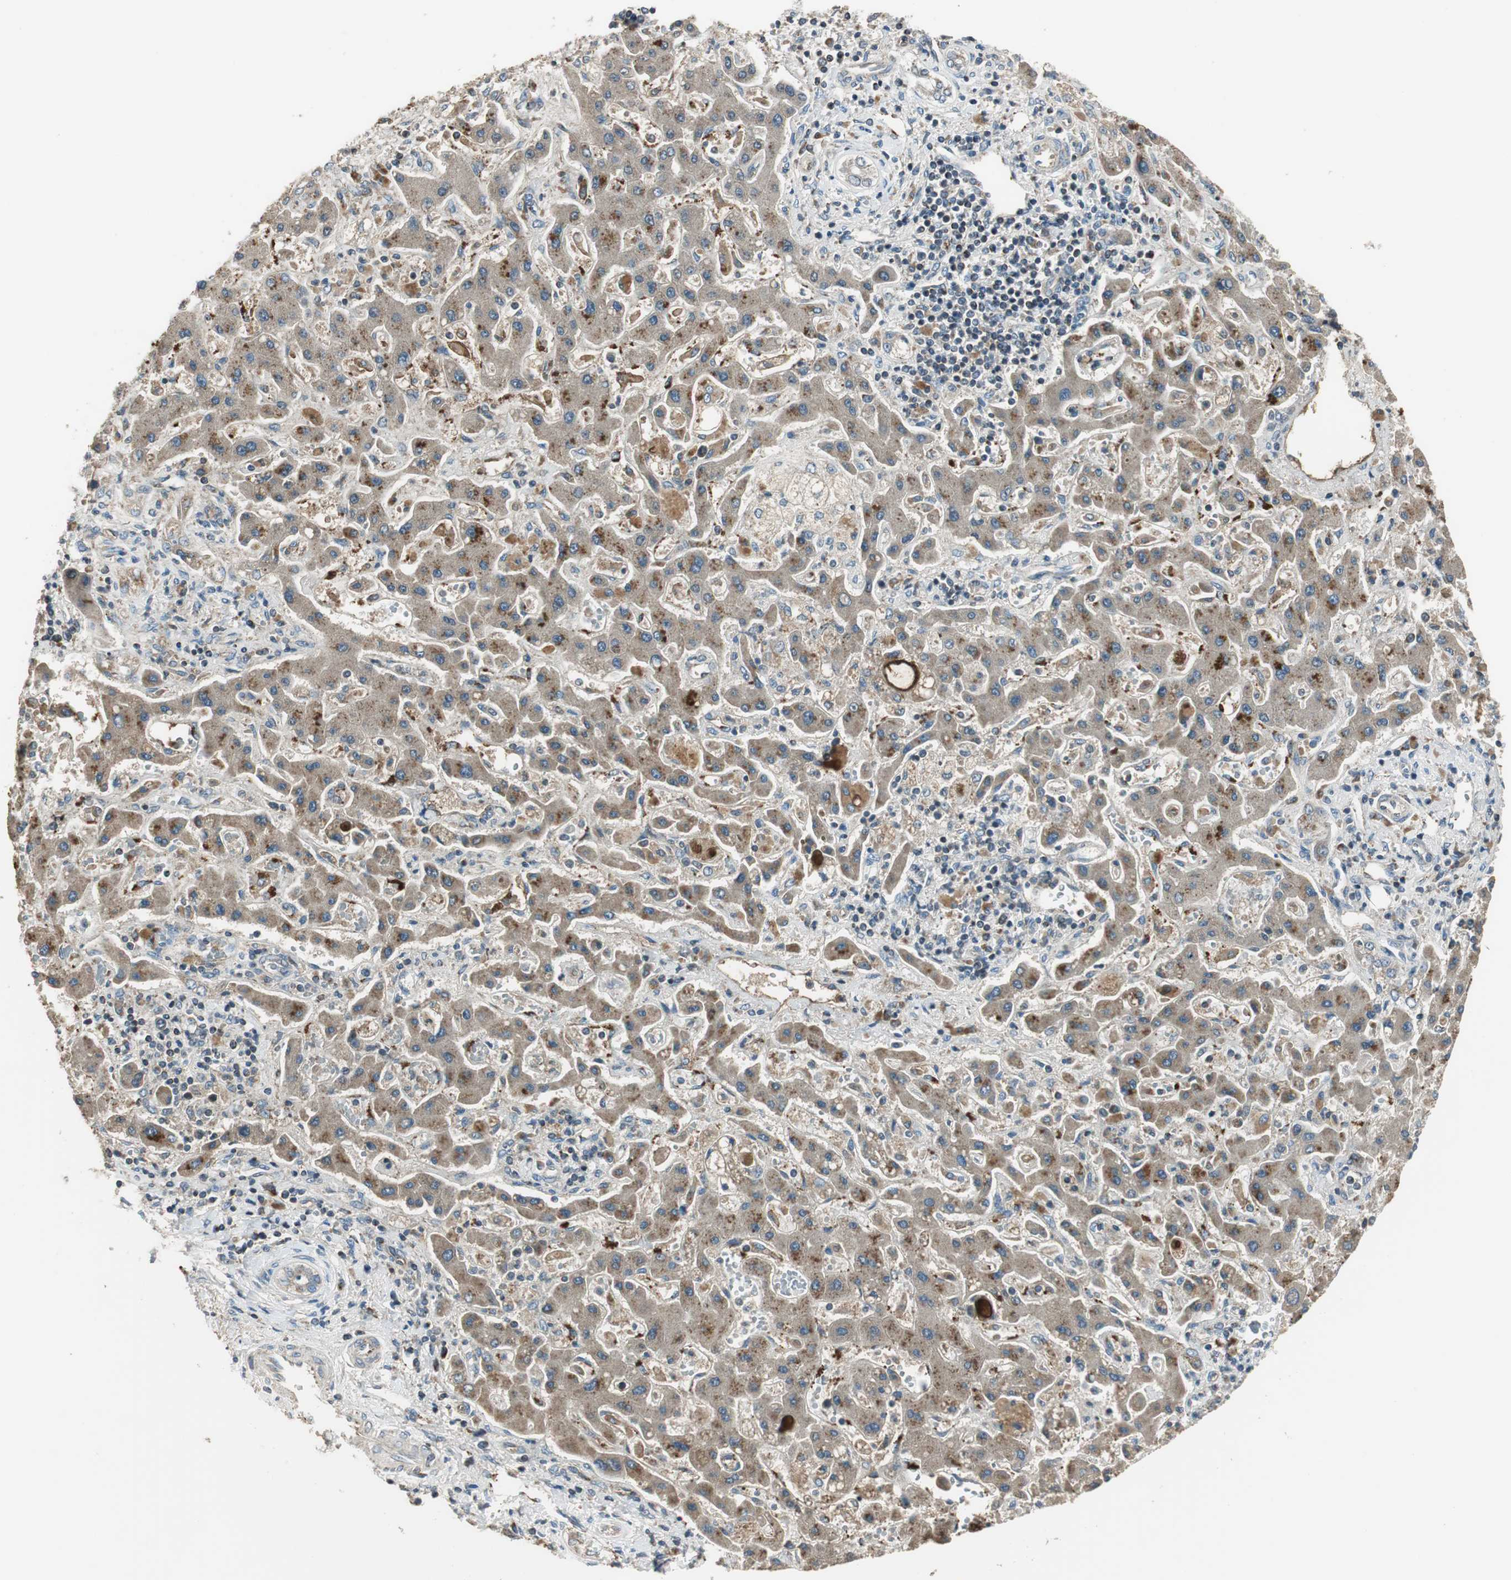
{"staining": {"intensity": "moderate", "quantity": ">75%", "location": "cytoplasmic/membranous"}, "tissue": "liver cancer", "cell_type": "Tumor cells", "image_type": "cancer", "snomed": [{"axis": "morphology", "description": "Cholangiocarcinoma"}, {"axis": "topography", "description": "Liver"}], "caption": "Liver cancer tissue shows moderate cytoplasmic/membranous expression in approximately >75% of tumor cells (Stains: DAB in brown, nuclei in blue, Microscopy: brightfield microscopy at high magnification).", "gene": "MSTO1", "patient": {"sex": "male", "age": 50}}